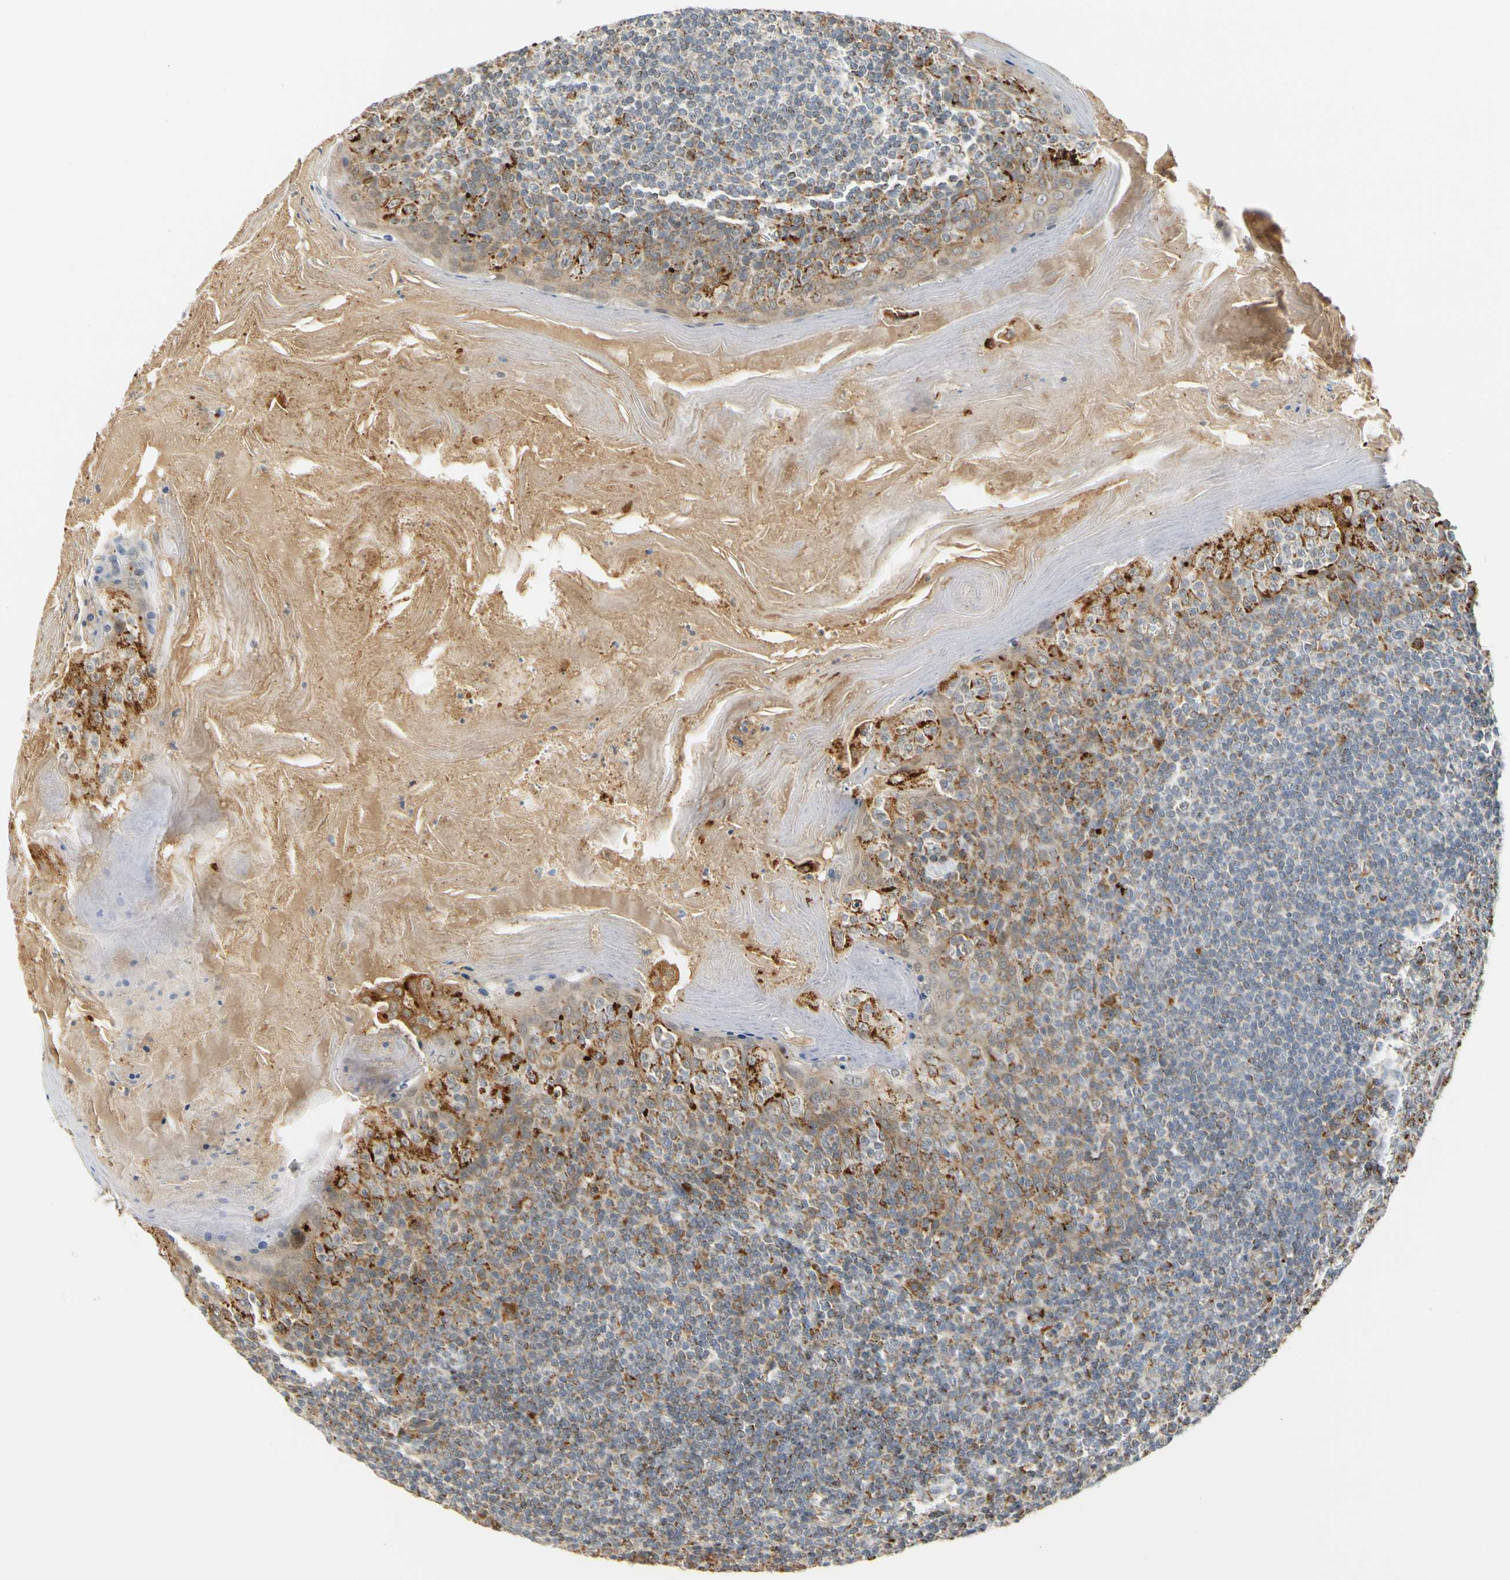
{"staining": {"intensity": "moderate", "quantity": "<25%", "location": "cytoplasmic/membranous"}, "tissue": "tonsil", "cell_type": "Germinal center cells", "image_type": "normal", "snomed": [{"axis": "morphology", "description": "Normal tissue, NOS"}, {"axis": "topography", "description": "Tonsil"}], "caption": "Tonsil stained with IHC shows moderate cytoplasmic/membranous expression in about <25% of germinal center cells. Nuclei are stained in blue.", "gene": "SFXN3", "patient": {"sex": "male", "age": 31}}